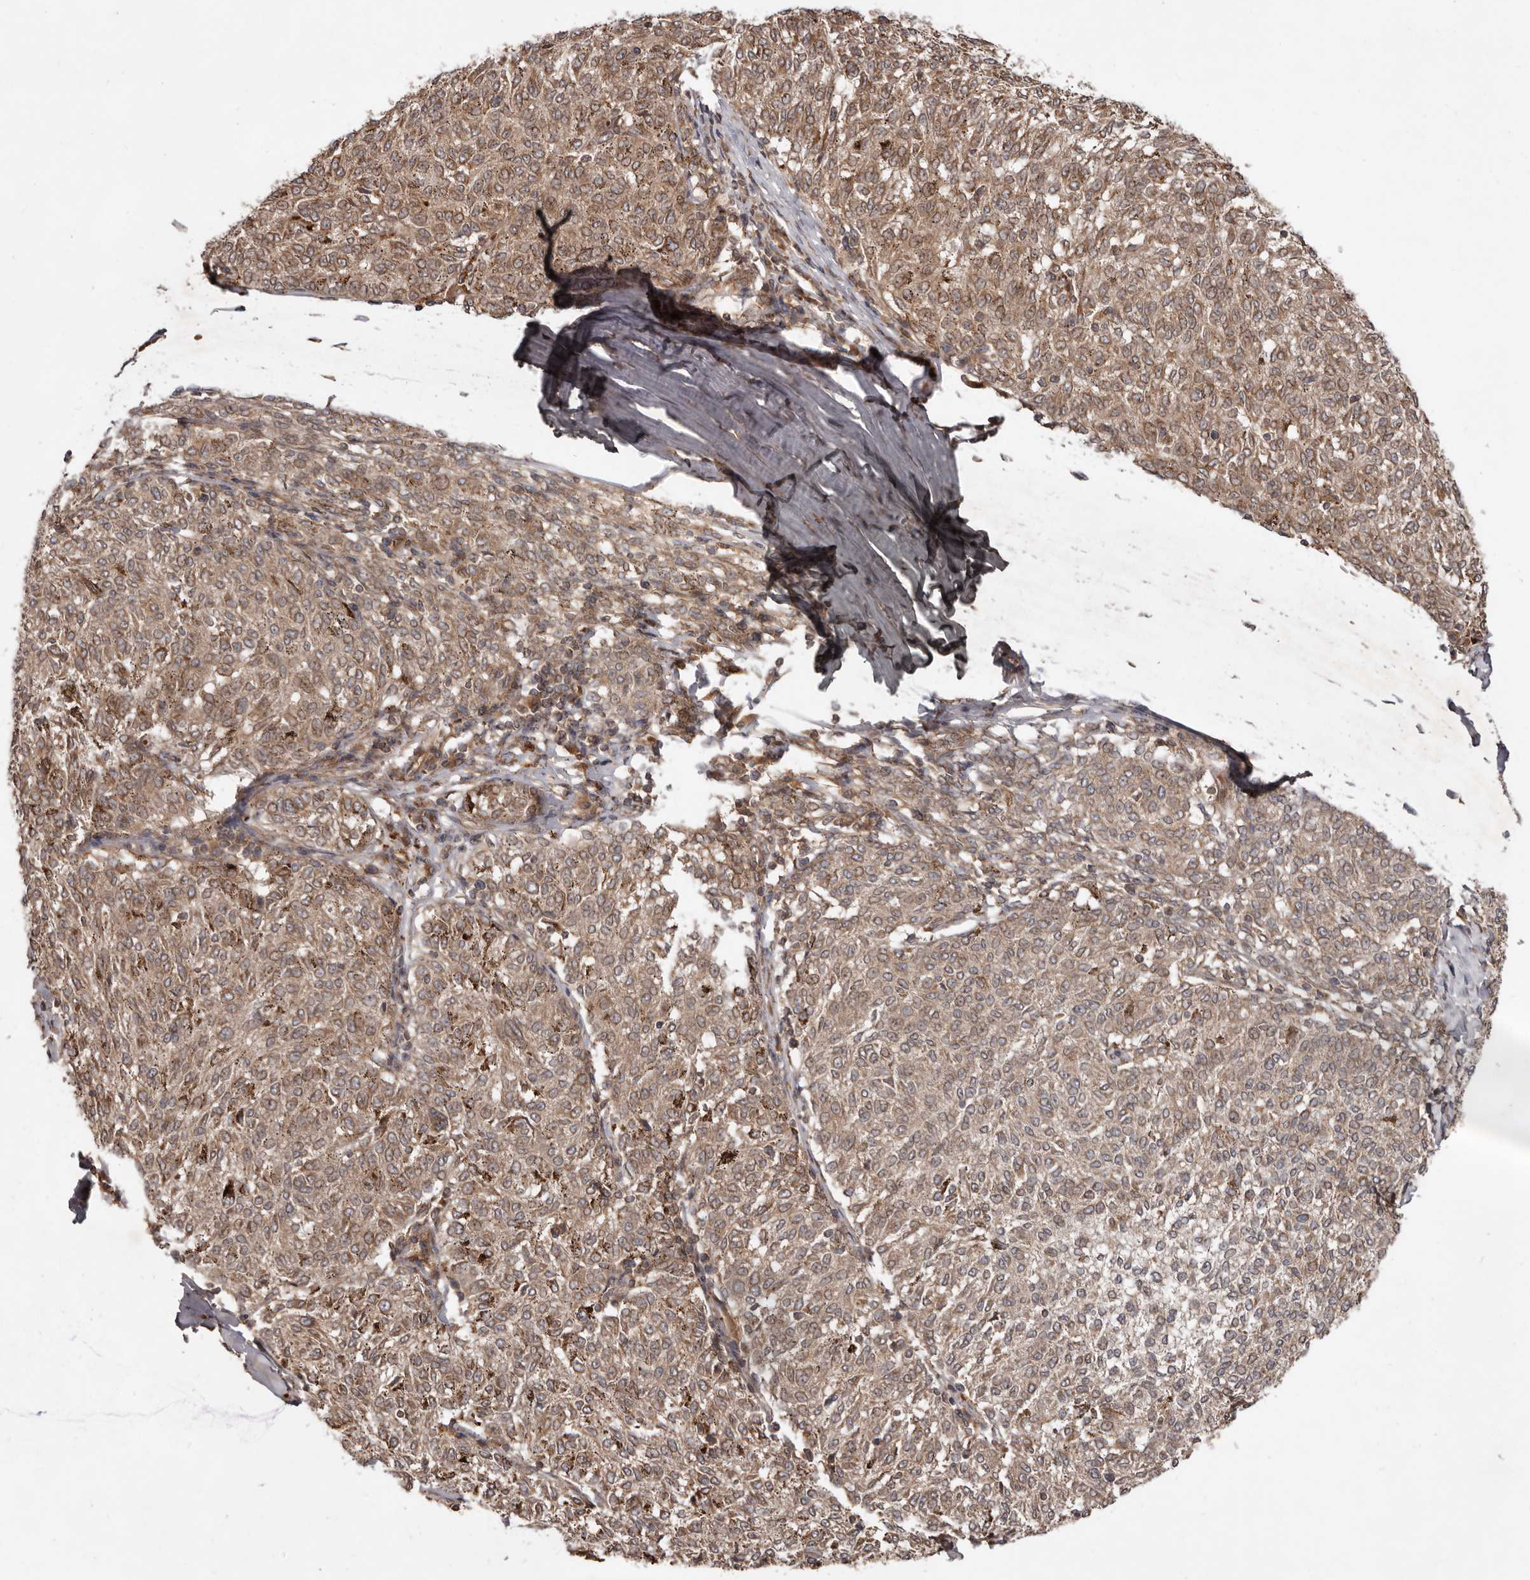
{"staining": {"intensity": "weak", "quantity": ">75%", "location": "cytoplasmic/membranous"}, "tissue": "melanoma", "cell_type": "Tumor cells", "image_type": "cancer", "snomed": [{"axis": "morphology", "description": "Malignant melanoma, NOS"}, {"axis": "topography", "description": "Skin"}], "caption": "Immunohistochemistry (DAB (3,3'-diaminobenzidine)) staining of human melanoma reveals weak cytoplasmic/membranous protein expression in approximately >75% of tumor cells. Ihc stains the protein of interest in brown and the nuclei are stained blue.", "gene": "STK36", "patient": {"sex": "female", "age": 72}}